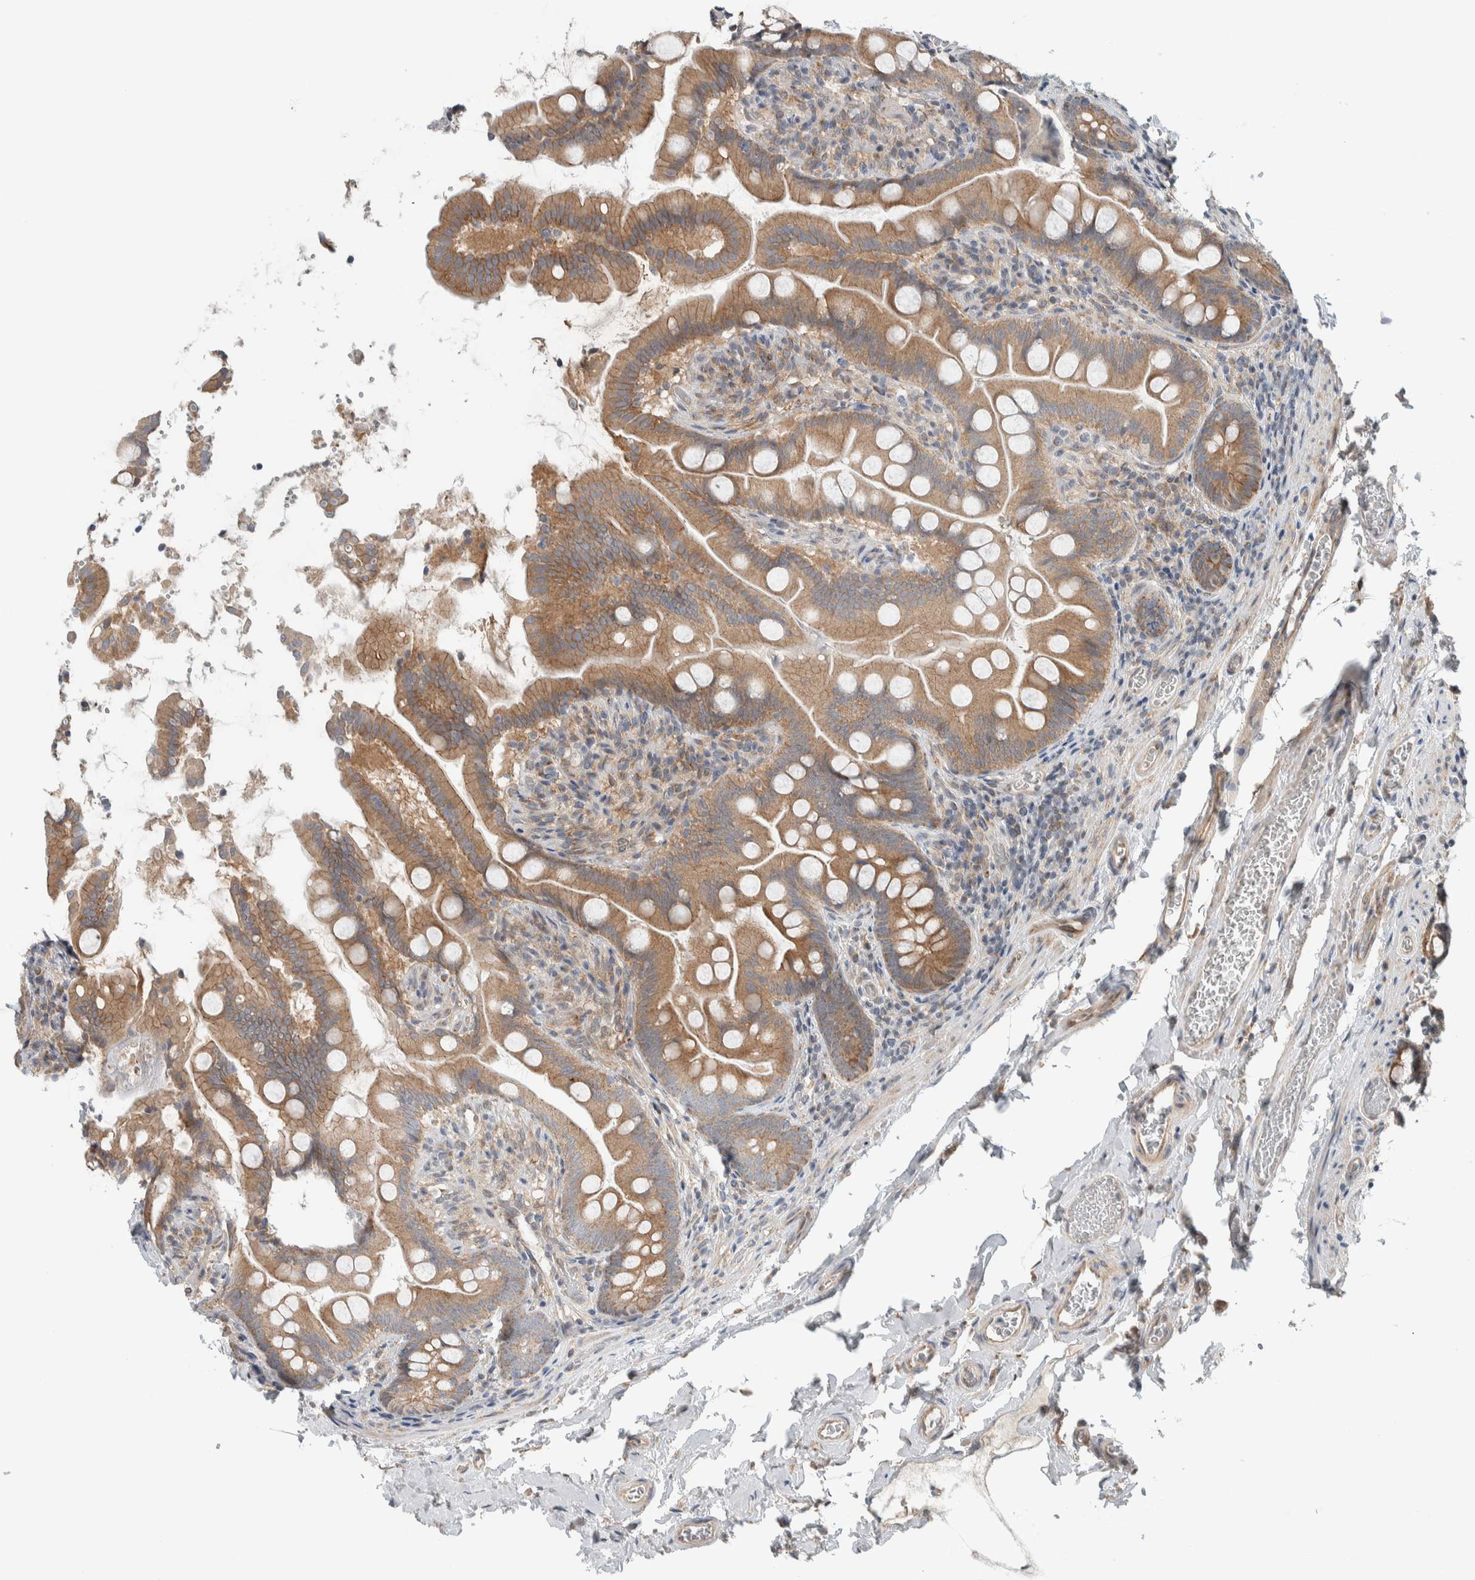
{"staining": {"intensity": "moderate", "quantity": ">75%", "location": "cytoplasmic/membranous"}, "tissue": "small intestine", "cell_type": "Glandular cells", "image_type": "normal", "snomed": [{"axis": "morphology", "description": "Normal tissue, NOS"}, {"axis": "topography", "description": "Small intestine"}], "caption": "This histopathology image reveals IHC staining of benign human small intestine, with medium moderate cytoplasmic/membranous expression in approximately >75% of glandular cells.", "gene": "RERE", "patient": {"sex": "female", "age": 56}}